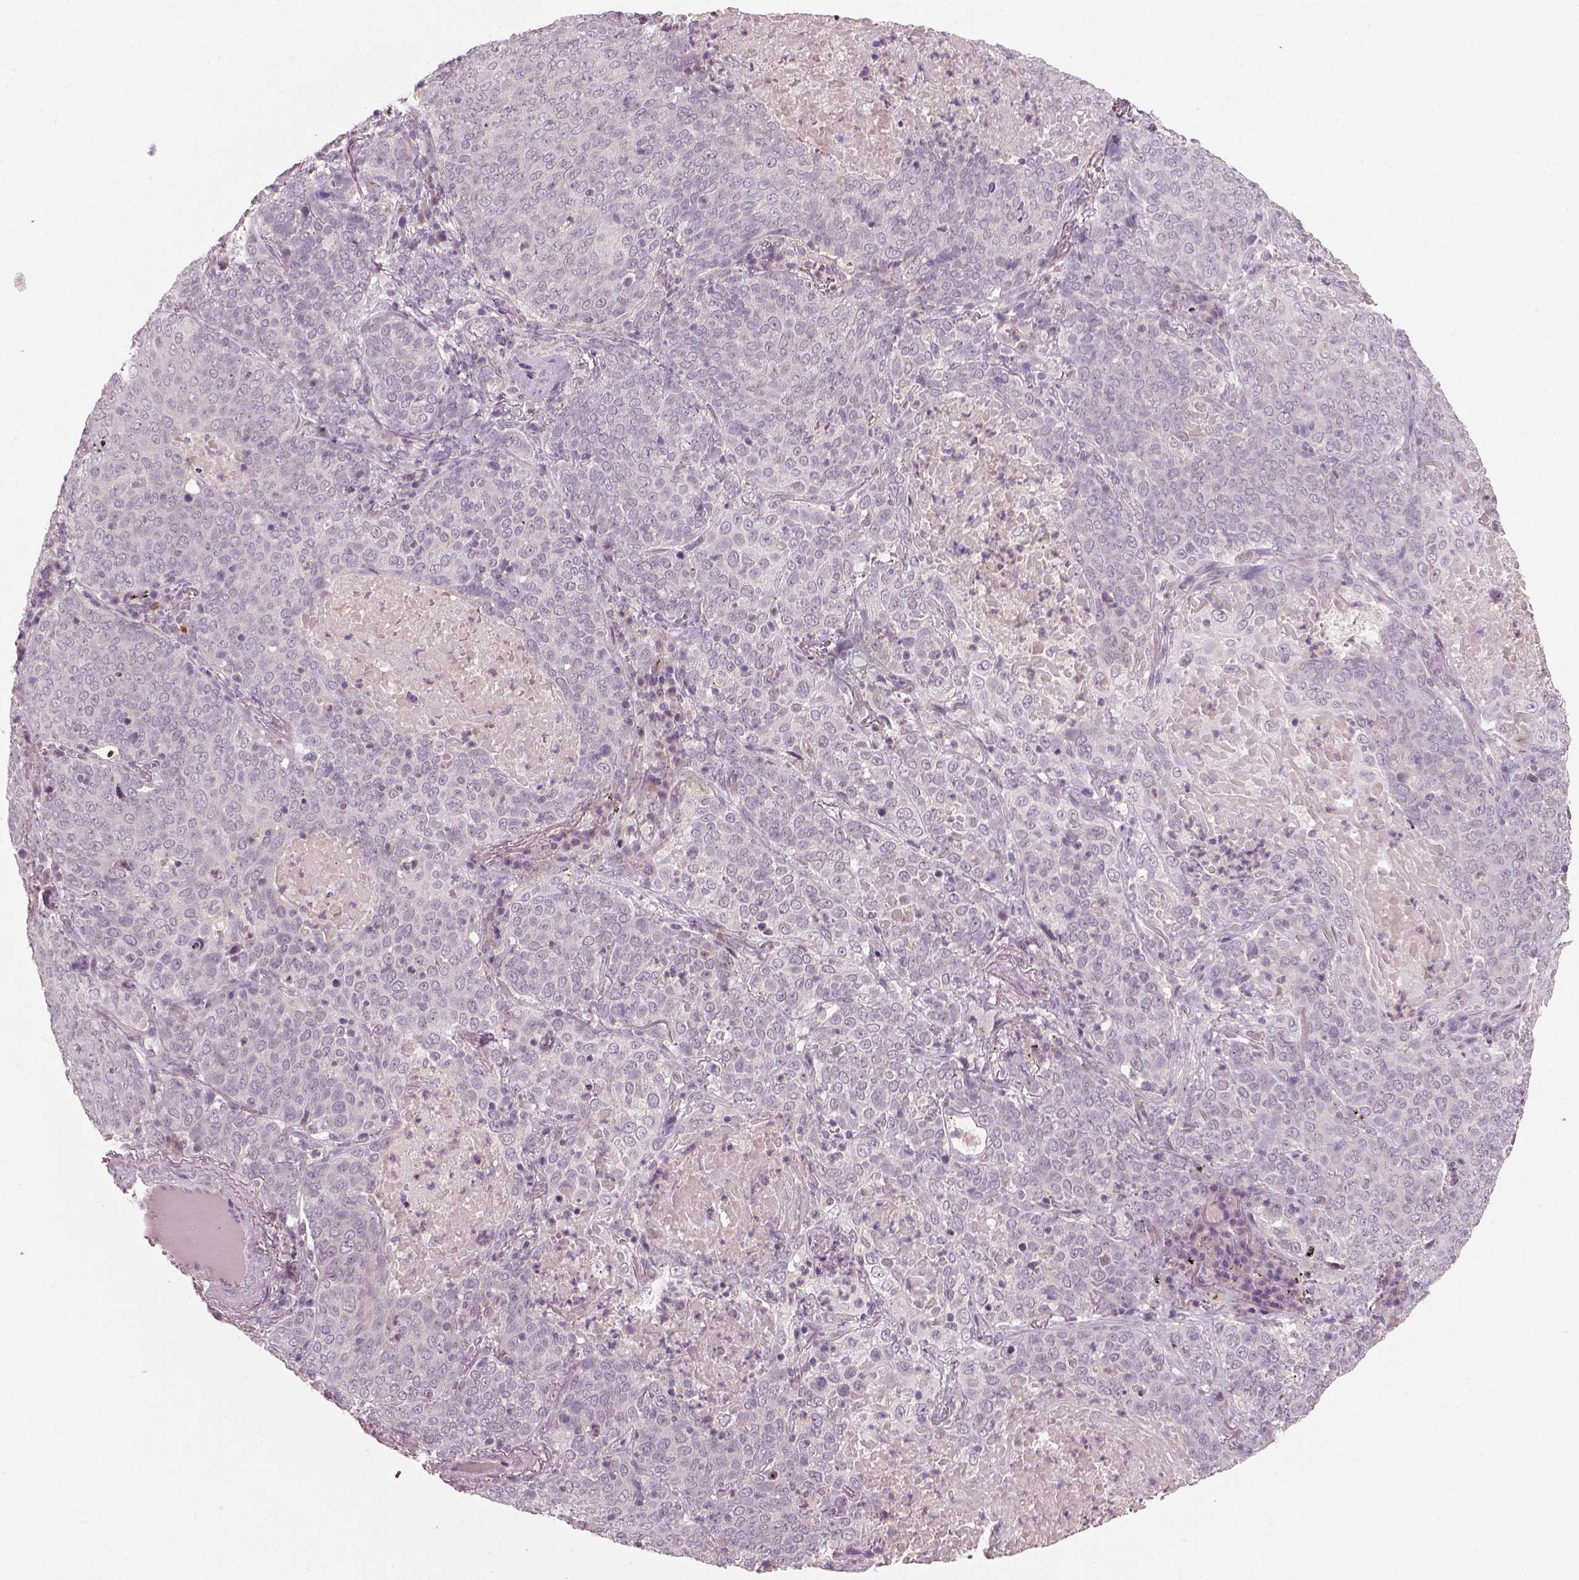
{"staining": {"intensity": "negative", "quantity": "none", "location": "none"}, "tissue": "lung cancer", "cell_type": "Tumor cells", "image_type": "cancer", "snomed": [{"axis": "morphology", "description": "Squamous cell carcinoma, NOS"}, {"axis": "topography", "description": "Lung"}], "caption": "A high-resolution micrograph shows immunohistochemistry staining of lung cancer (squamous cell carcinoma), which exhibits no significant expression in tumor cells. Nuclei are stained in blue.", "gene": "GDNF", "patient": {"sex": "male", "age": 82}}